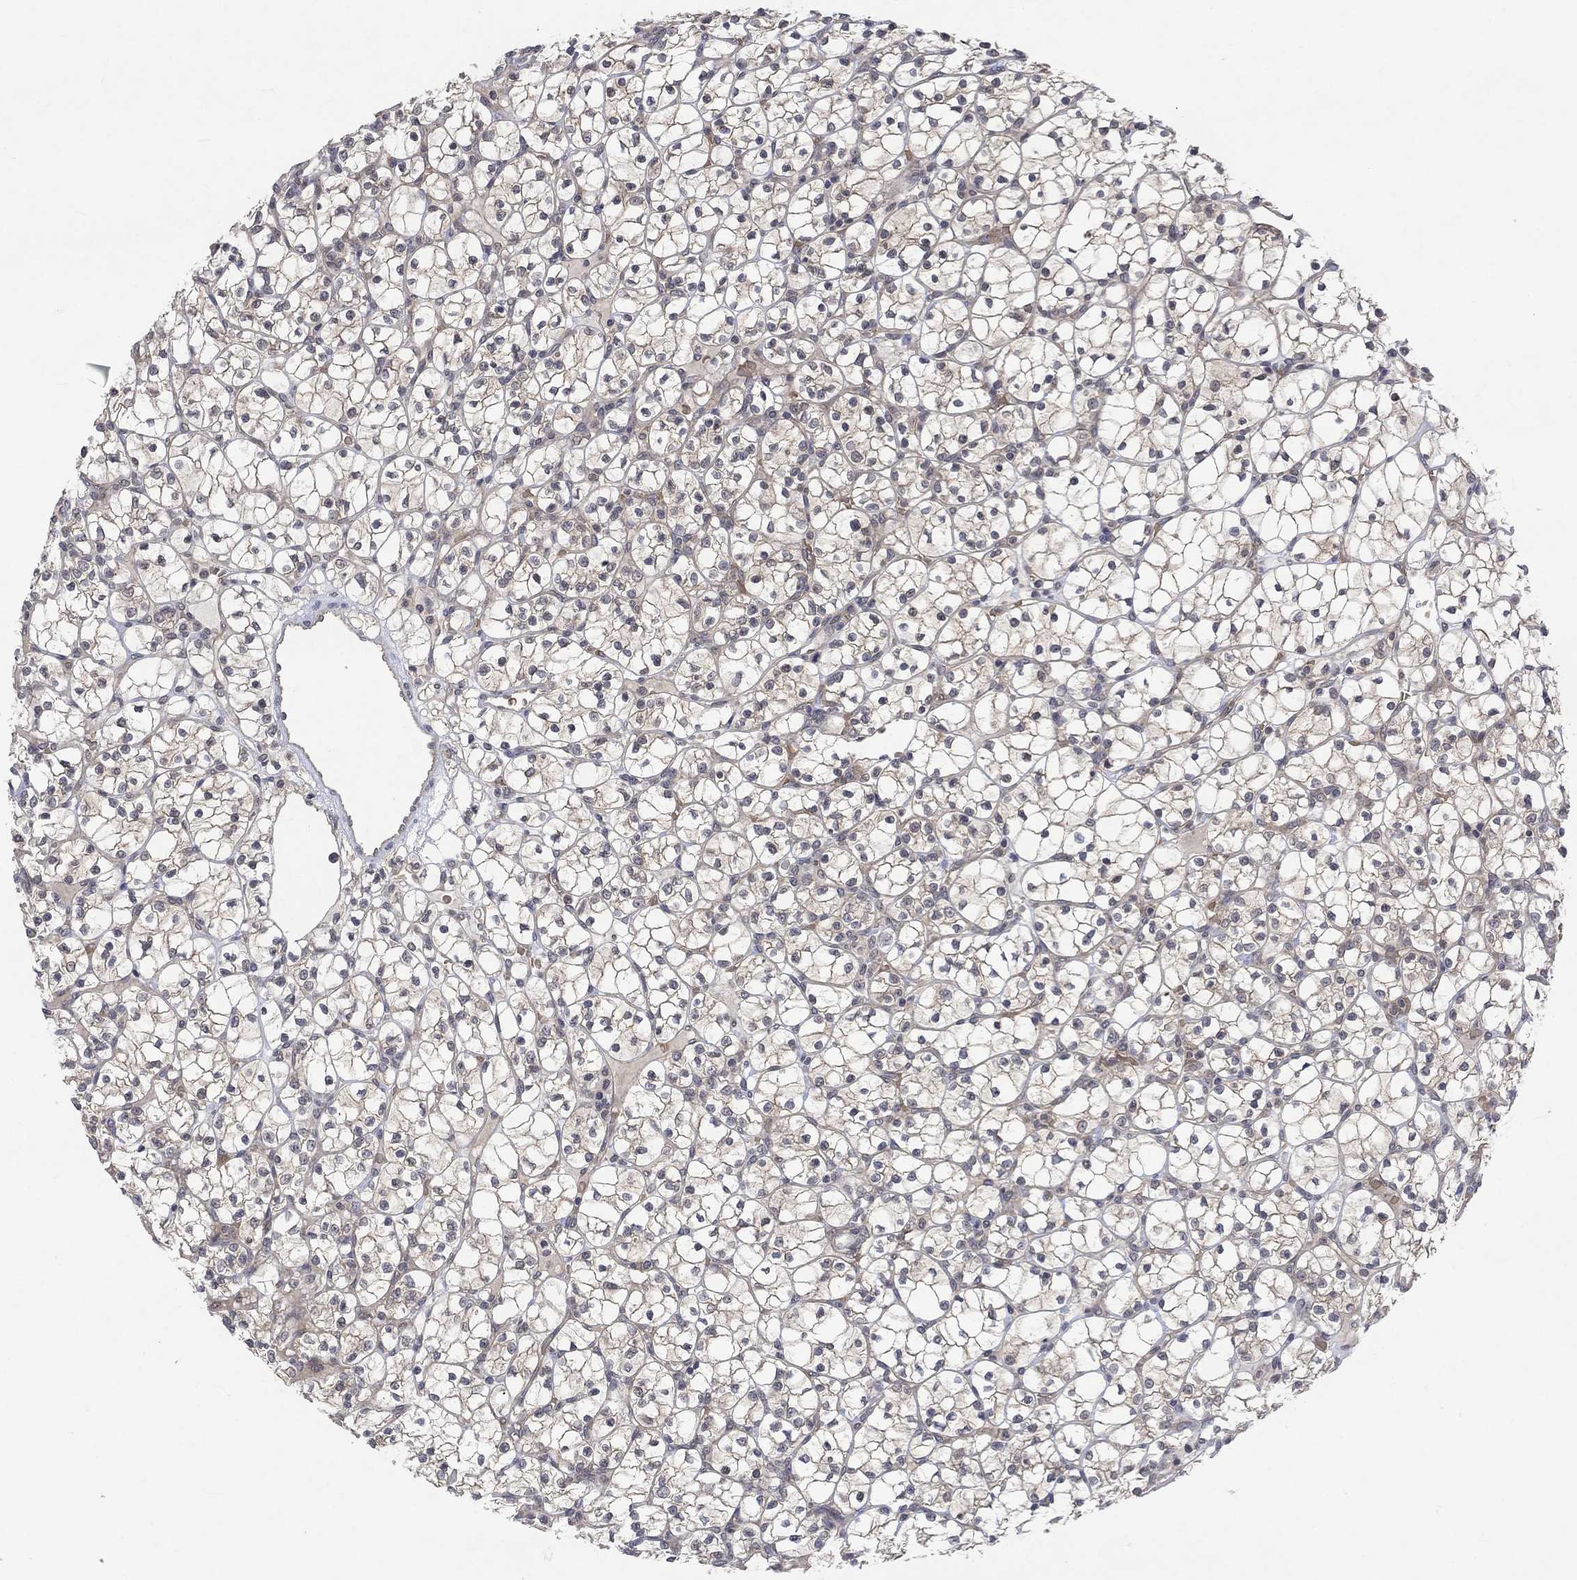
{"staining": {"intensity": "weak", "quantity": "25%-75%", "location": "cytoplasmic/membranous"}, "tissue": "renal cancer", "cell_type": "Tumor cells", "image_type": "cancer", "snomed": [{"axis": "morphology", "description": "Adenocarcinoma, NOS"}, {"axis": "topography", "description": "Kidney"}], "caption": "About 25%-75% of tumor cells in human renal cancer (adenocarcinoma) display weak cytoplasmic/membranous protein staining as visualized by brown immunohistochemical staining.", "gene": "GRIN2D", "patient": {"sex": "female", "age": 89}}